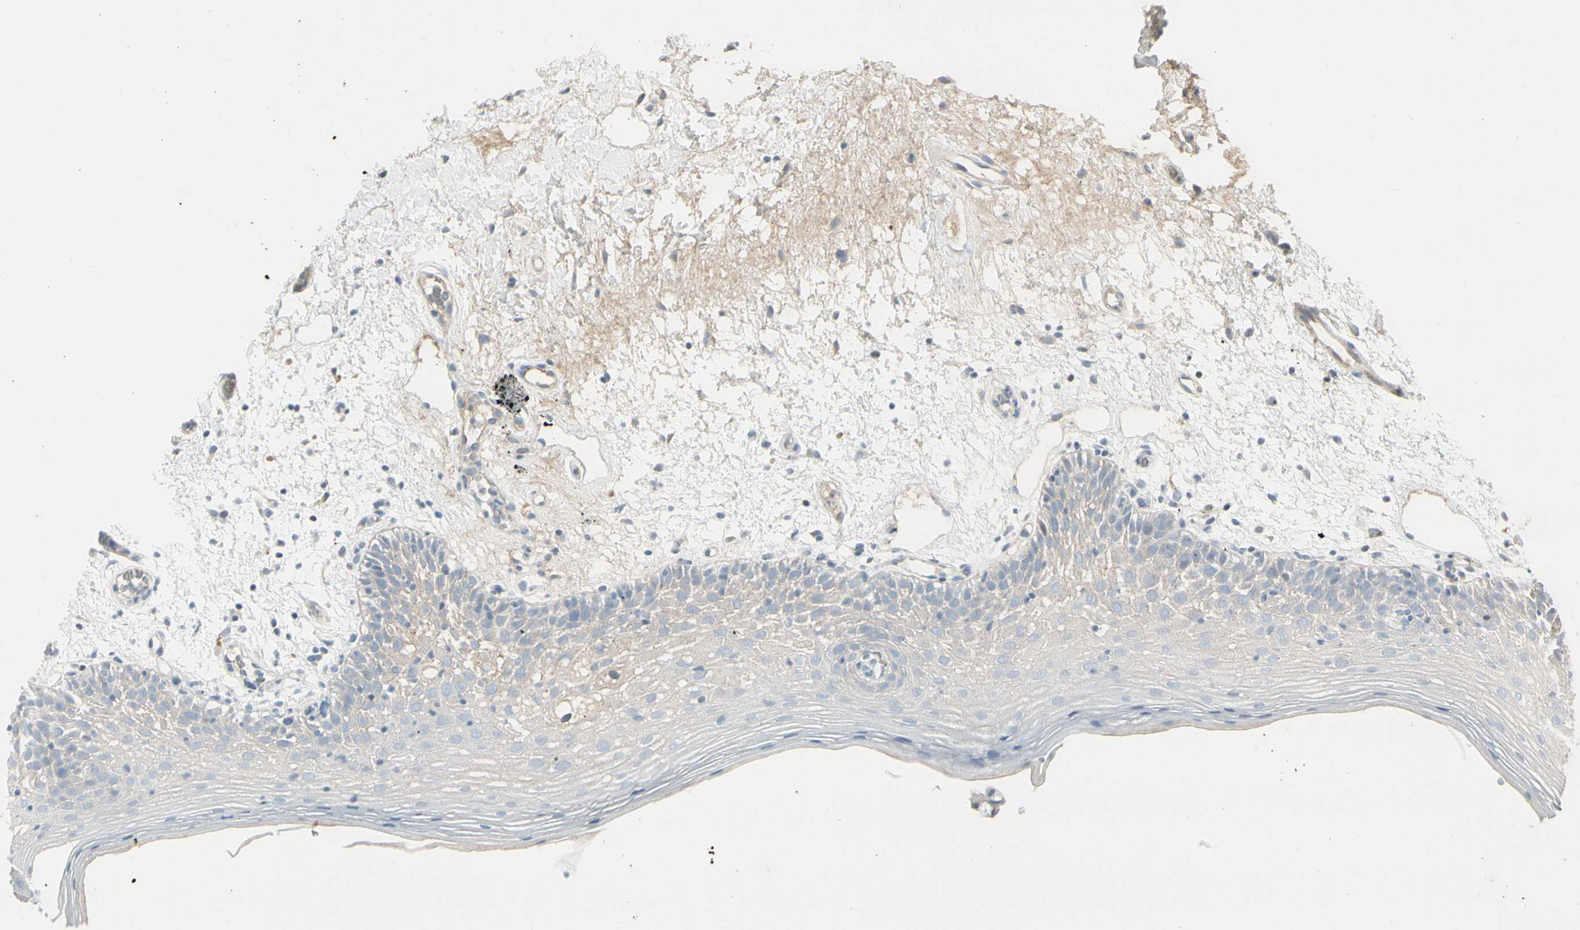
{"staining": {"intensity": "negative", "quantity": "none", "location": "none"}, "tissue": "oral mucosa", "cell_type": "Squamous epithelial cells", "image_type": "normal", "snomed": [{"axis": "morphology", "description": "Normal tissue, NOS"}, {"axis": "morphology", "description": "Squamous cell carcinoma, NOS"}, {"axis": "topography", "description": "Skeletal muscle"}, {"axis": "topography", "description": "Oral tissue"}, {"axis": "topography", "description": "Head-Neck"}], "caption": "The micrograph shows no staining of squamous epithelial cells in normal oral mucosa.", "gene": "CACNA2D1", "patient": {"sex": "male", "age": 71}}